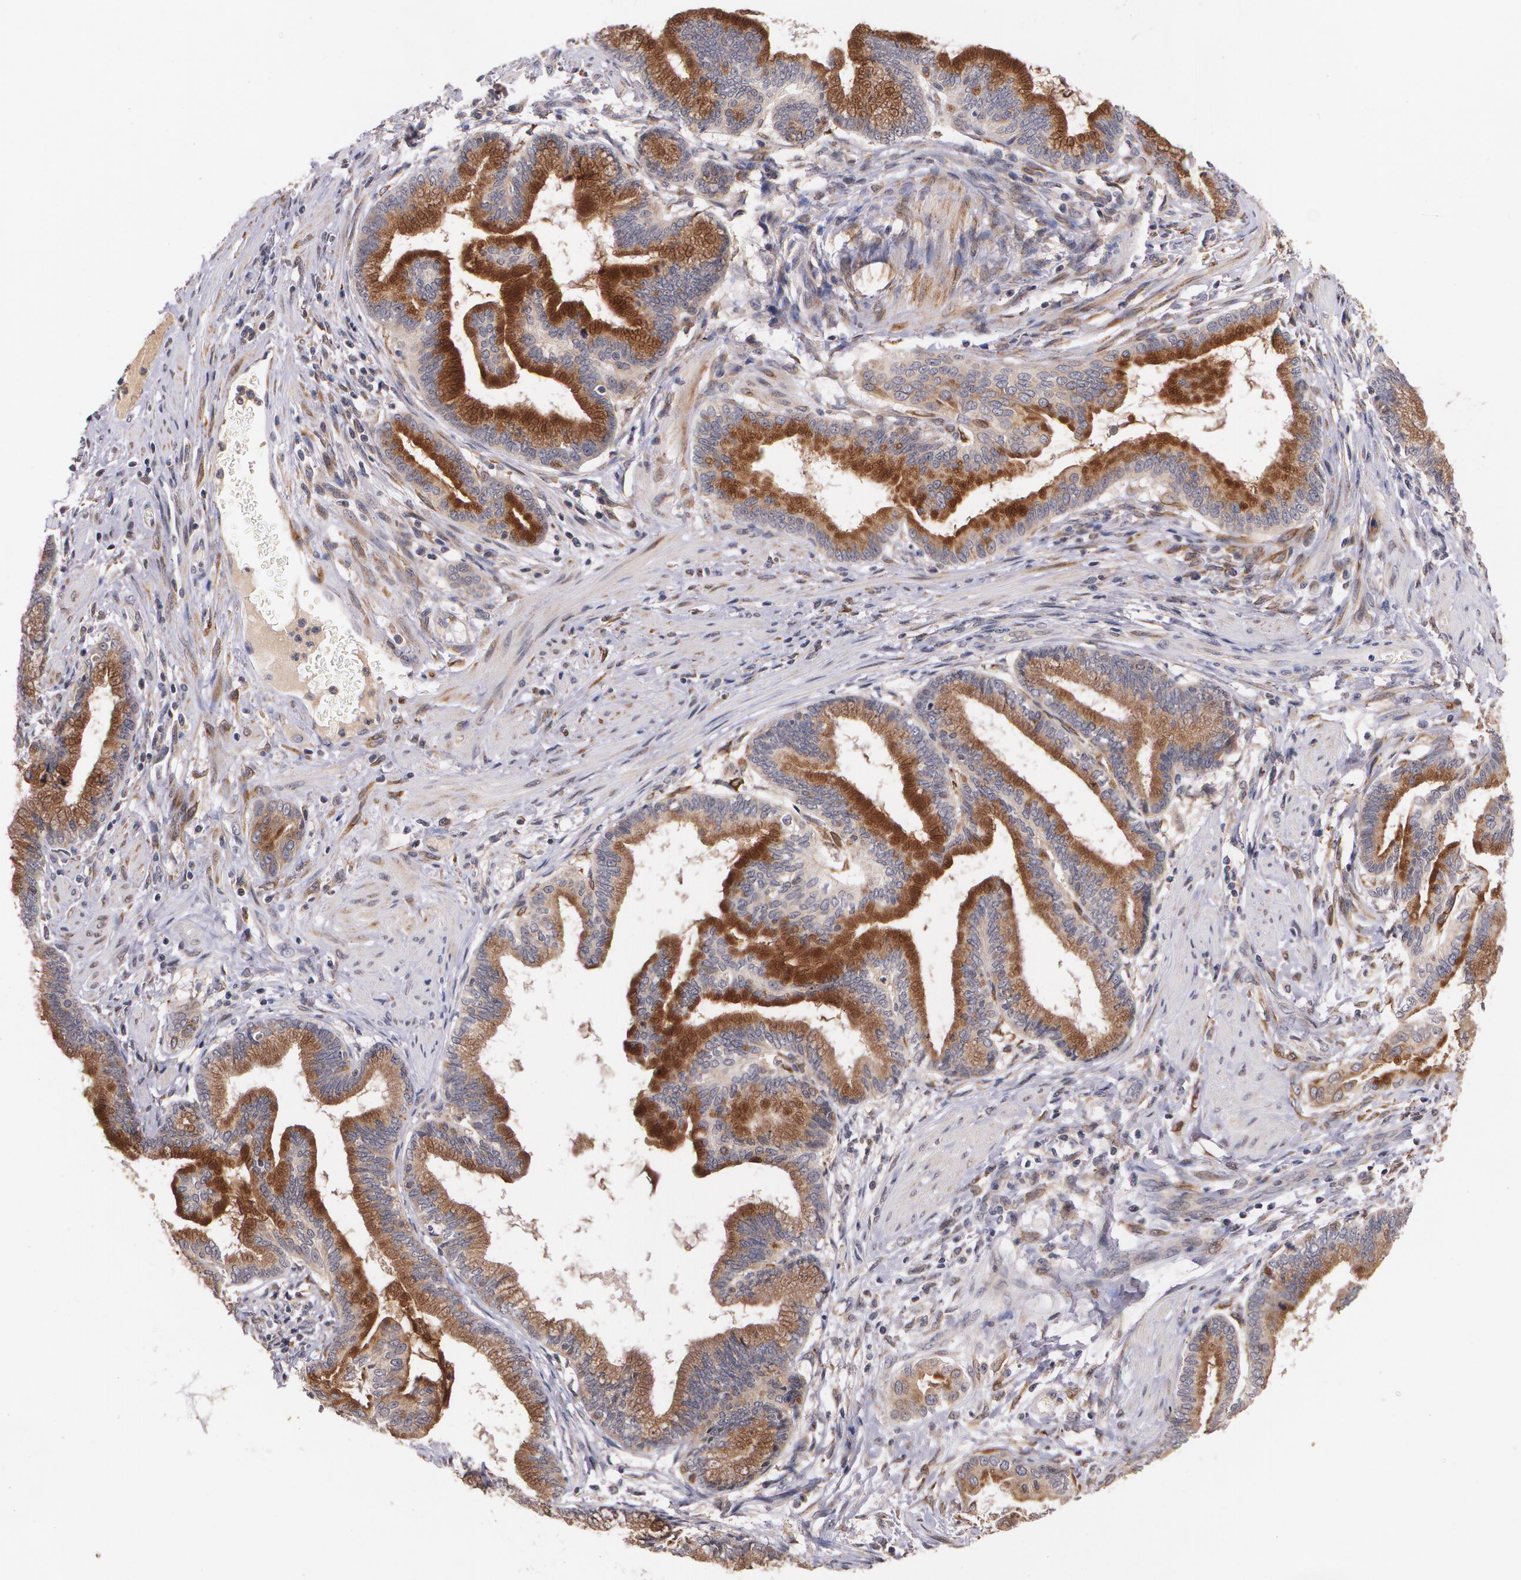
{"staining": {"intensity": "strong", "quantity": "25%-75%", "location": "cytoplasmic/membranous"}, "tissue": "pancreatic cancer", "cell_type": "Tumor cells", "image_type": "cancer", "snomed": [{"axis": "morphology", "description": "Adenocarcinoma, NOS"}, {"axis": "topography", "description": "Pancreas"}], "caption": "DAB immunohistochemical staining of human adenocarcinoma (pancreatic) displays strong cytoplasmic/membranous protein positivity in about 25%-75% of tumor cells.", "gene": "IFNGR2", "patient": {"sex": "female", "age": 64}}